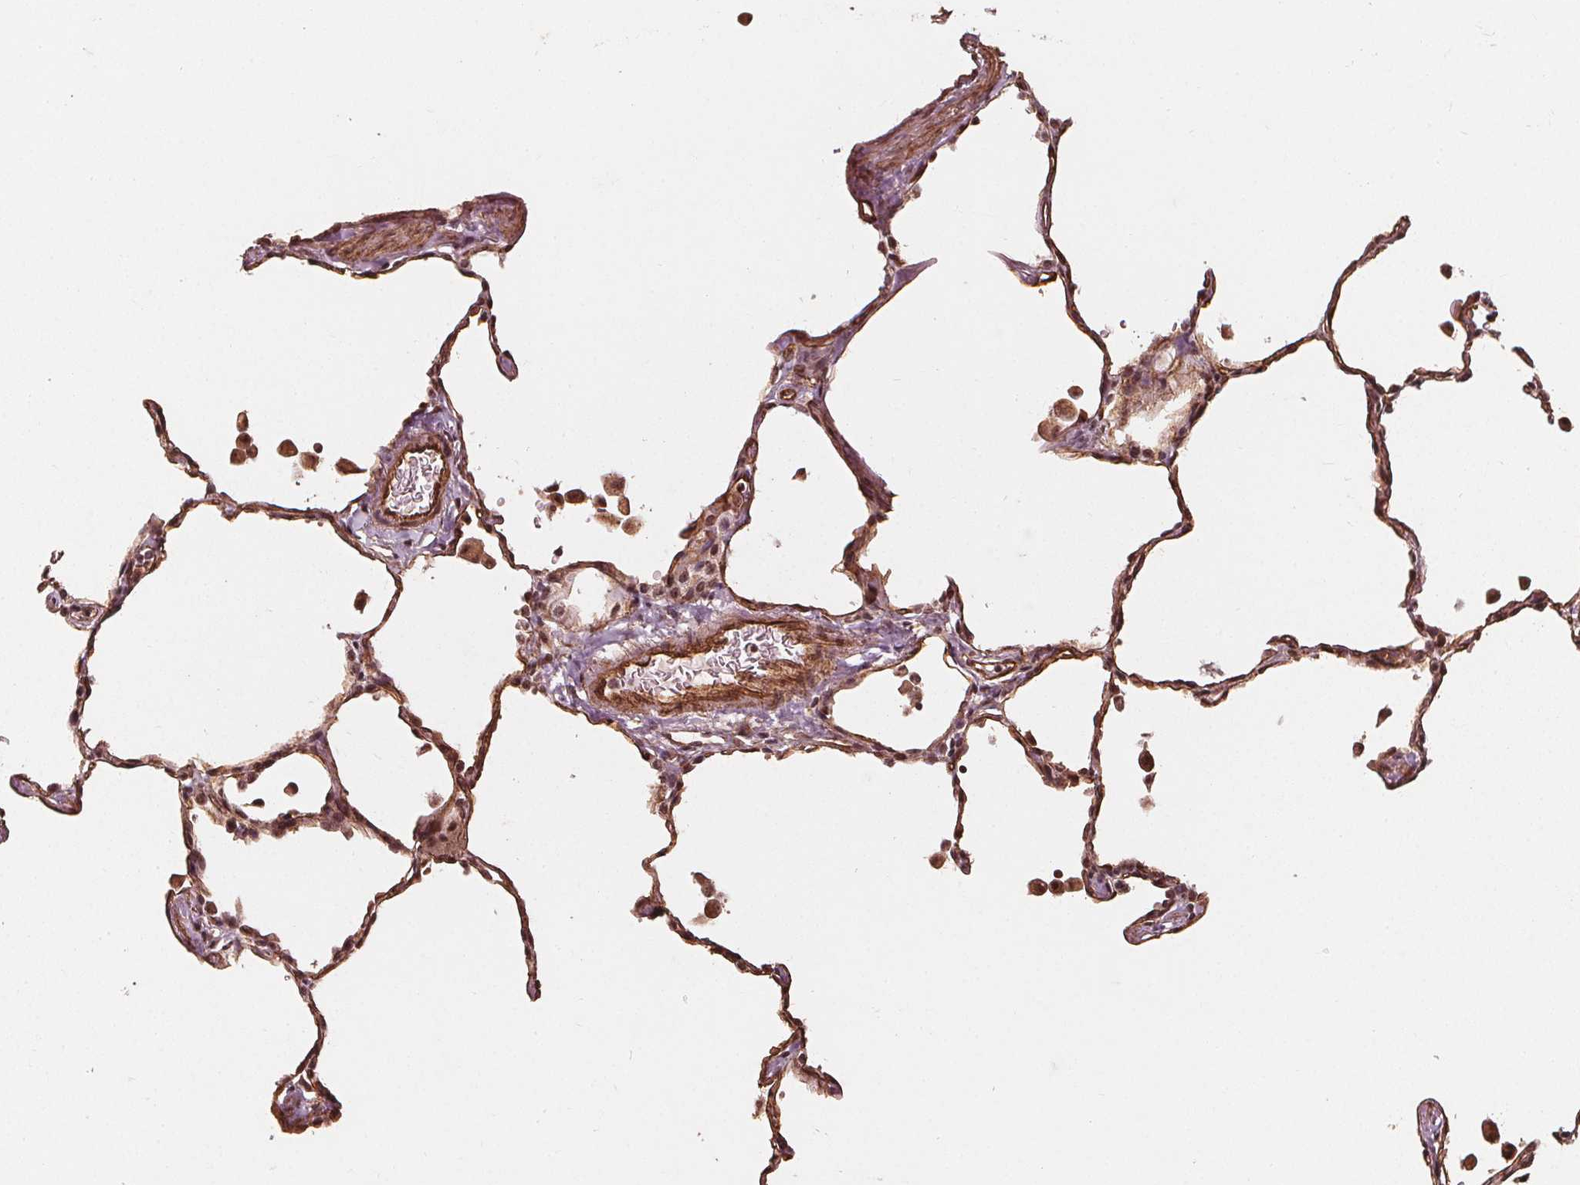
{"staining": {"intensity": "moderate", "quantity": ">75%", "location": "nuclear"}, "tissue": "lung", "cell_type": "Alveolar cells", "image_type": "normal", "snomed": [{"axis": "morphology", "description": "Normal tissue, NOS"}, {"axis": "topography", "description": "Lung"}], "caption": "A medium amount of moderate nuclear positivity is appreciated in approximately >75% of alveolar cells in normal lung. The protein of interest is stained brown, and the nuclei are stained in blue (DAB (3,3'-diaminobenzidine) IHC with brightfield microscopy, high magnification).", "gene": "EXOSC9", "patient": {"sex": "female", "age": 47}}